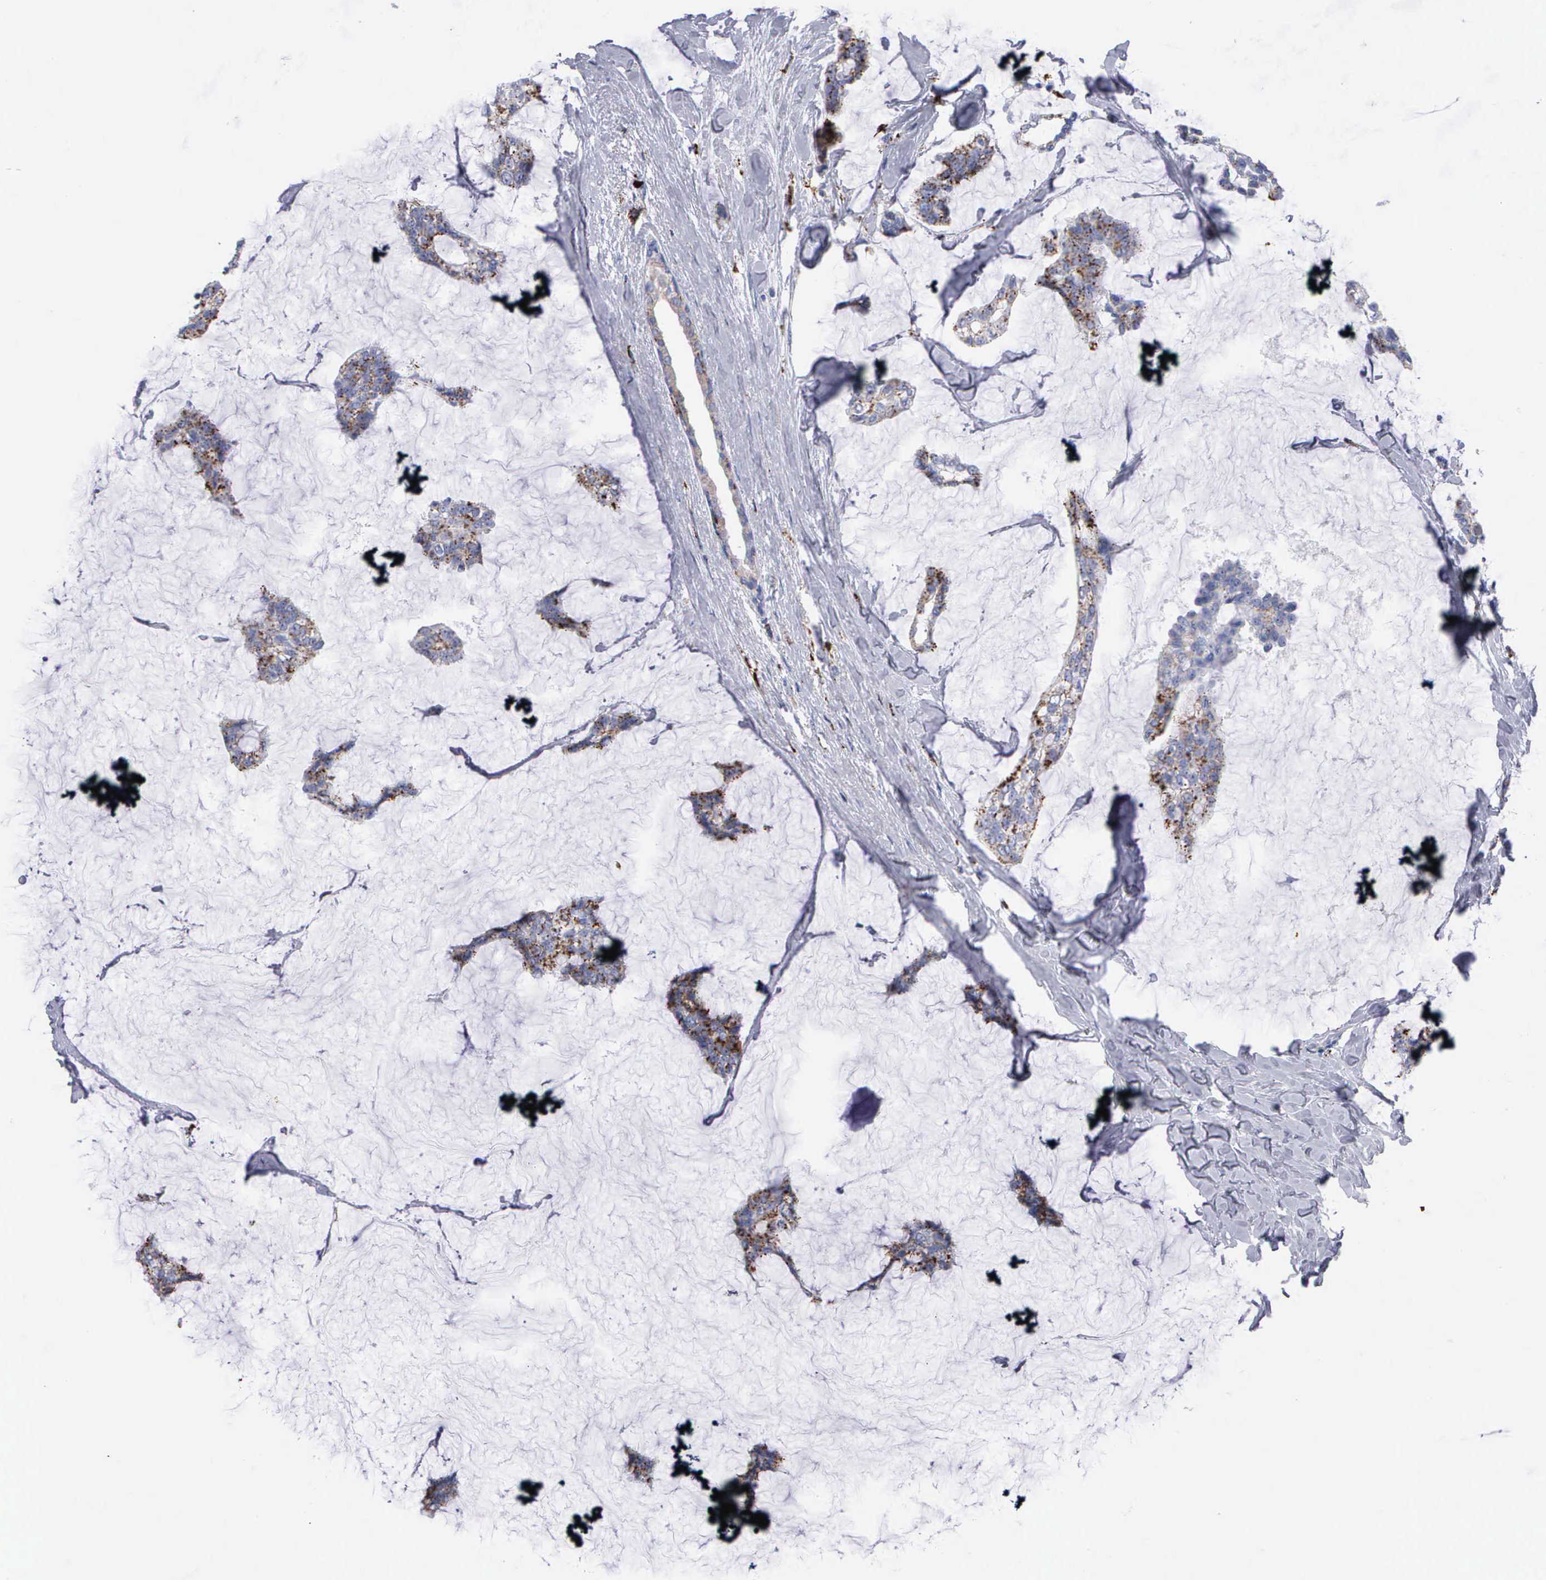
{"staining": {"intensity": "weak", "quantity": "25%-75%", "location": "cytoplasmic/membranous"}, "tissue": "breast cancer", "cell_type": "Tumor cells", "image_type": "cancer", "snomed": [{"axis": "morphology", "description": "Duct carcinoma"}, {"axis": "topography", "description": "Breast"}], "caption": "A photomicrograph of human breast intraductal carcinoma stained for a protein demonstrates weak cytoplasmic/membranous brown staining in tumor cells.", "gene": "CTSH", "patient": {"sex": "female", "age": 93}}